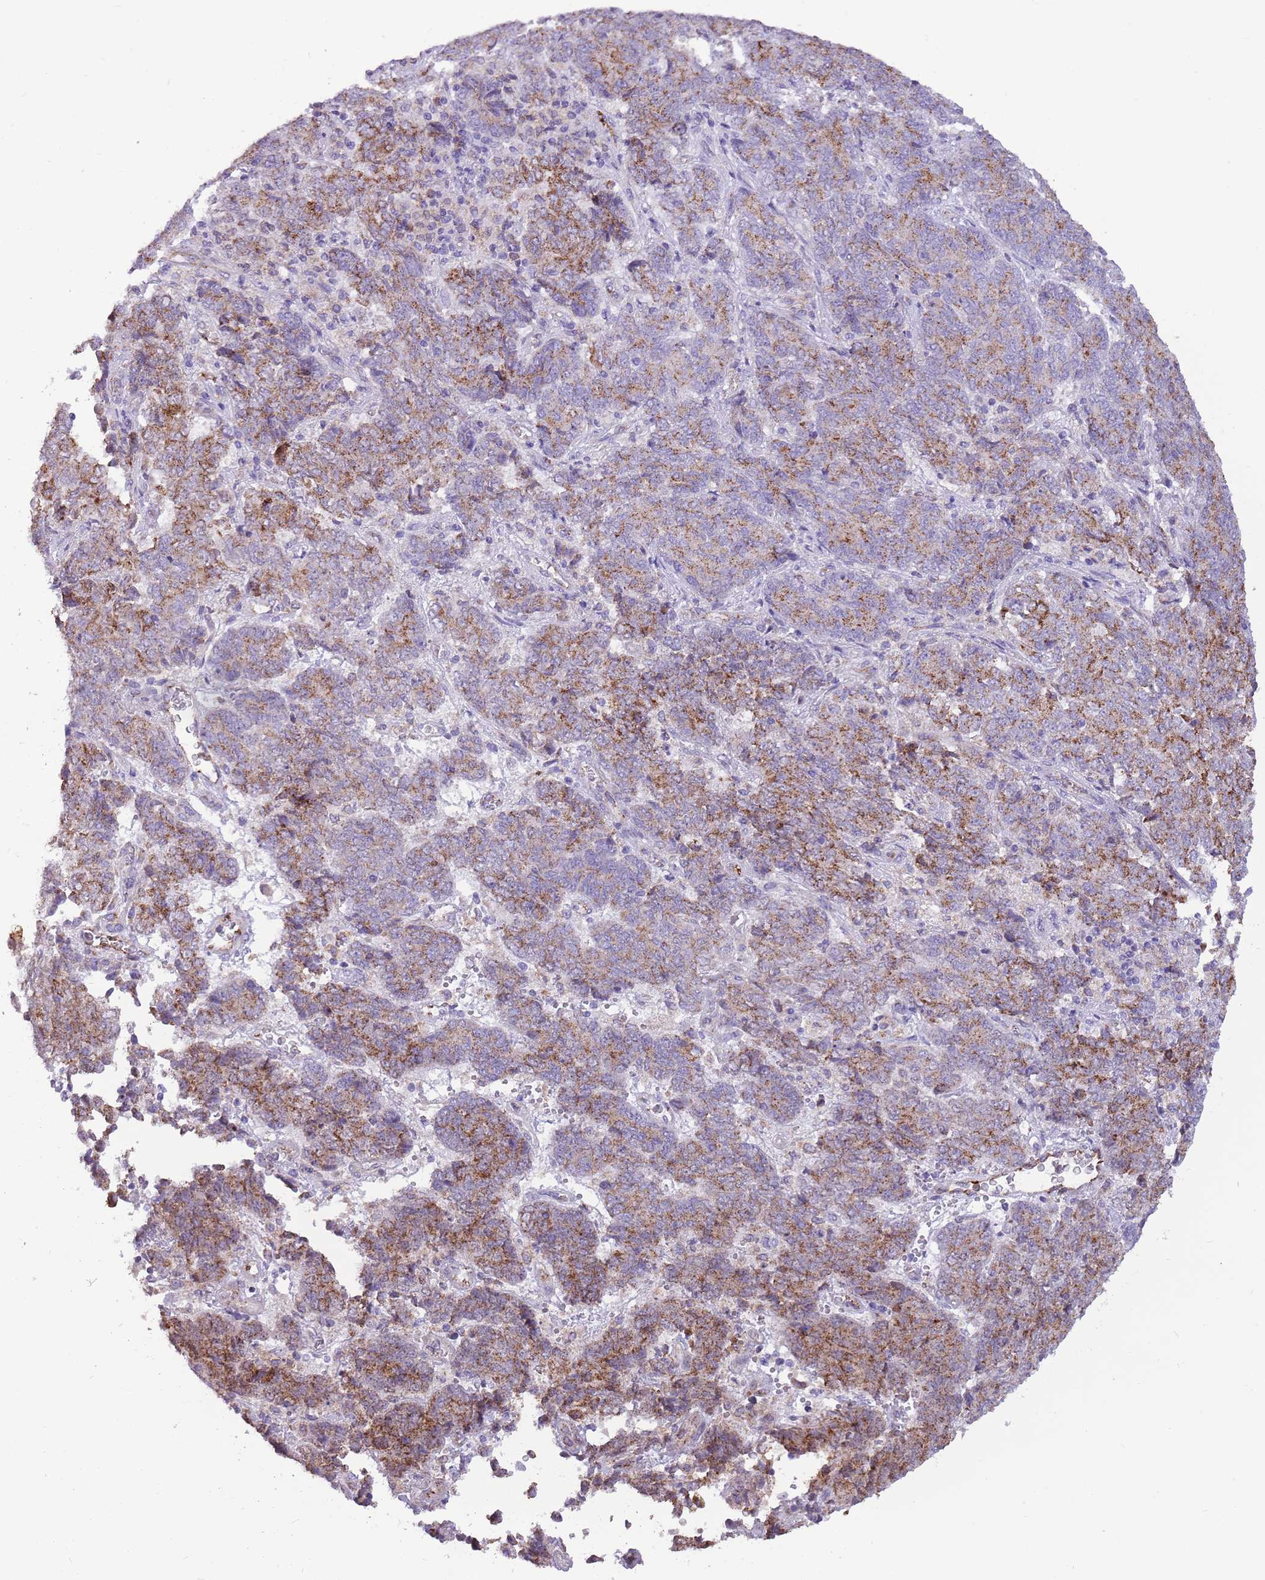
{"staining": {"intensity": "moderate", "quantity": ">75%", "location": "cytoplasmic/membranous"}, "tissue": "endometrial cancer", "cell_type": "Tumor cells", "image_type": "cancer", "snomed": [{"axis": "morphology", "description": "Adenocarcinoma, NOS"}, {"axis": "topography", "description": "Endometrium"}], "caption": "Tumor cells demonstrate medium levels of moderate cytoplasmic/membranous staining in approximately >75% of cells in human adenocarcinoma (endometrial). The staining is performed using DAB brown chromogen to label protein expression. The nuclei are counter-stained blue using hematoxylin.", "gene": "PCNX1", "patient": {"sex": "female", "age": 80}}